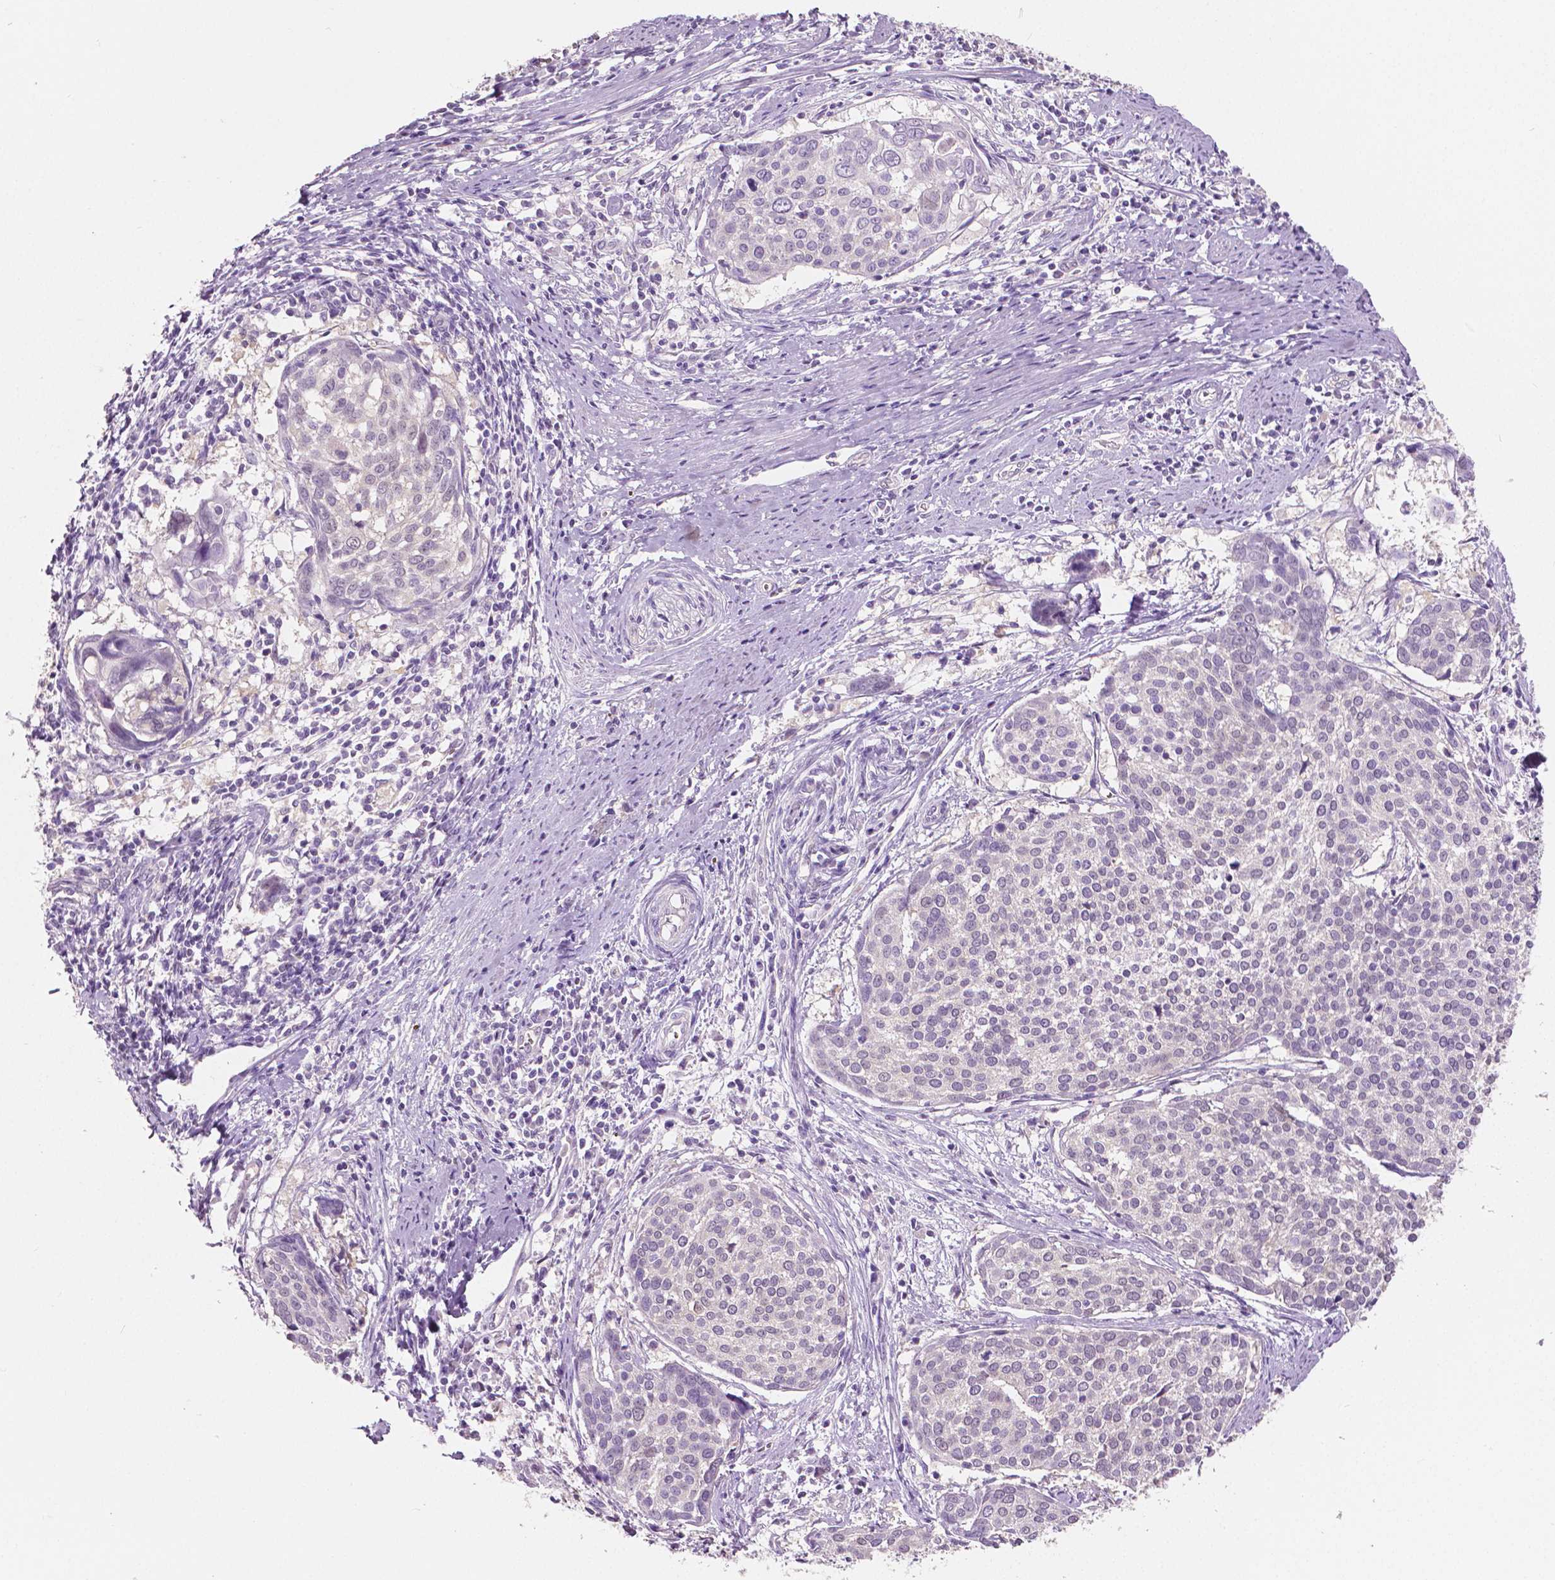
{"staining": {"intensity": "negative", "quantity": "none", "location": "none"}, "tissue": "cervical cancer", "cell_type": "Tumor cells", "image_type": "cancer", "snomed": [{"axis": "morphology", "description": "Squamous cell carcinoma, NOS"}, {"axis": "topography", "description": "Cervix"}], "caption": "This is an immunohistochemistry (IHC) histopathology image of human cervical cancer (squamous cell carcinoma). There is no expression in tumor cells.", "gene": "TKFC", "patient": {"sex": "female", "age": 39}}